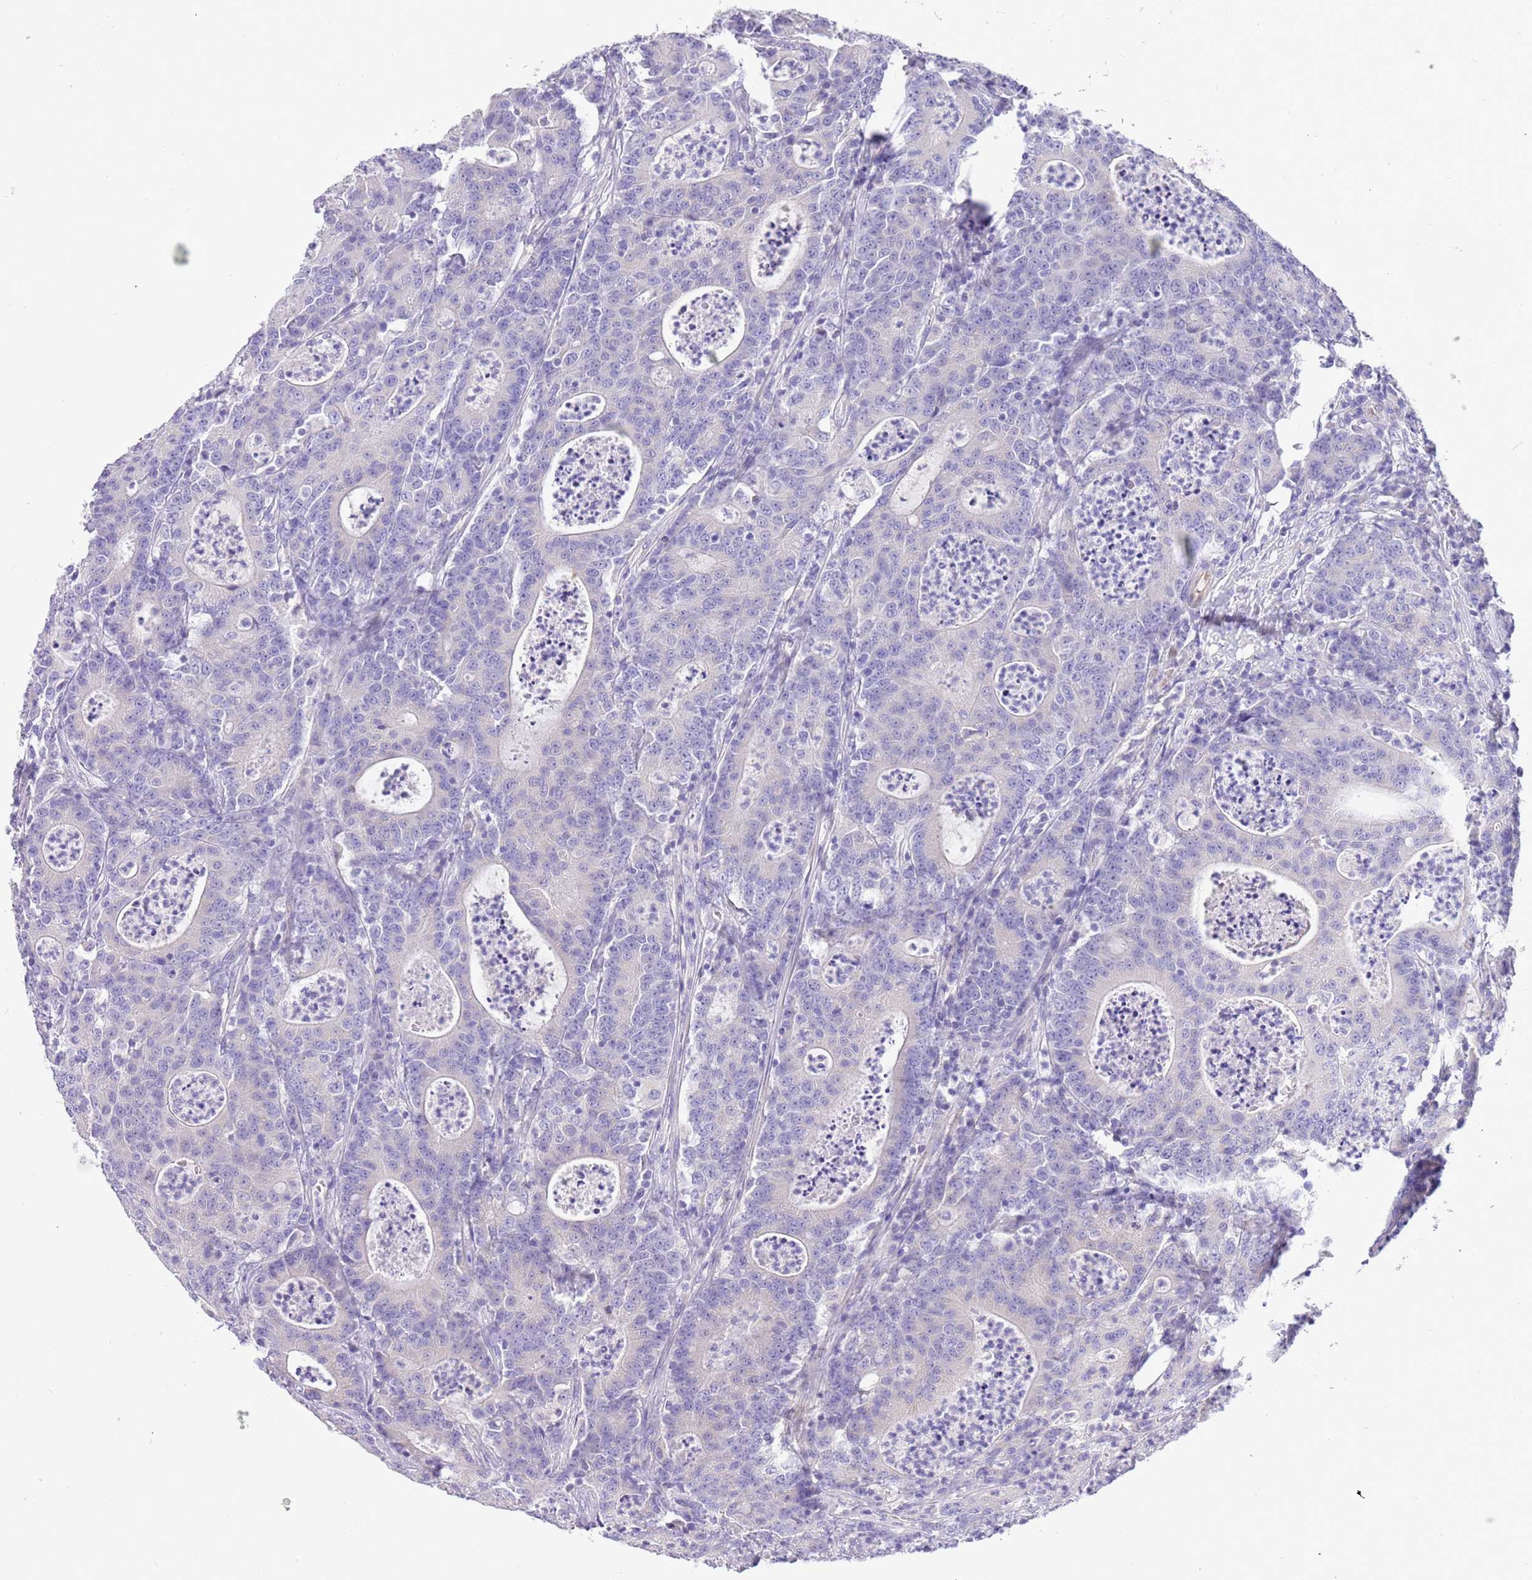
{"staining": {"intensity": "negative", "quantity": "none", "location": "none"}, "tissue": "colorectal cancer", "cell_type": "Tumor cells", "image_type": "cancer", "snomed": [{"axis": "morphology", "description": "Adenocarcinoma, NOS"}, {"axis": "topography", "description": "Colon"}], "caption": "A micrograph of colorectal cancer stained for a protein reveals no brown staining in tumor cells. (Brightfield microscopy of DAB (3,3'-diaminobenzidine) immunohistochemistry at high magnification).", "gene": "GLCE", "patient": {"sex": "male", "age": 83}}